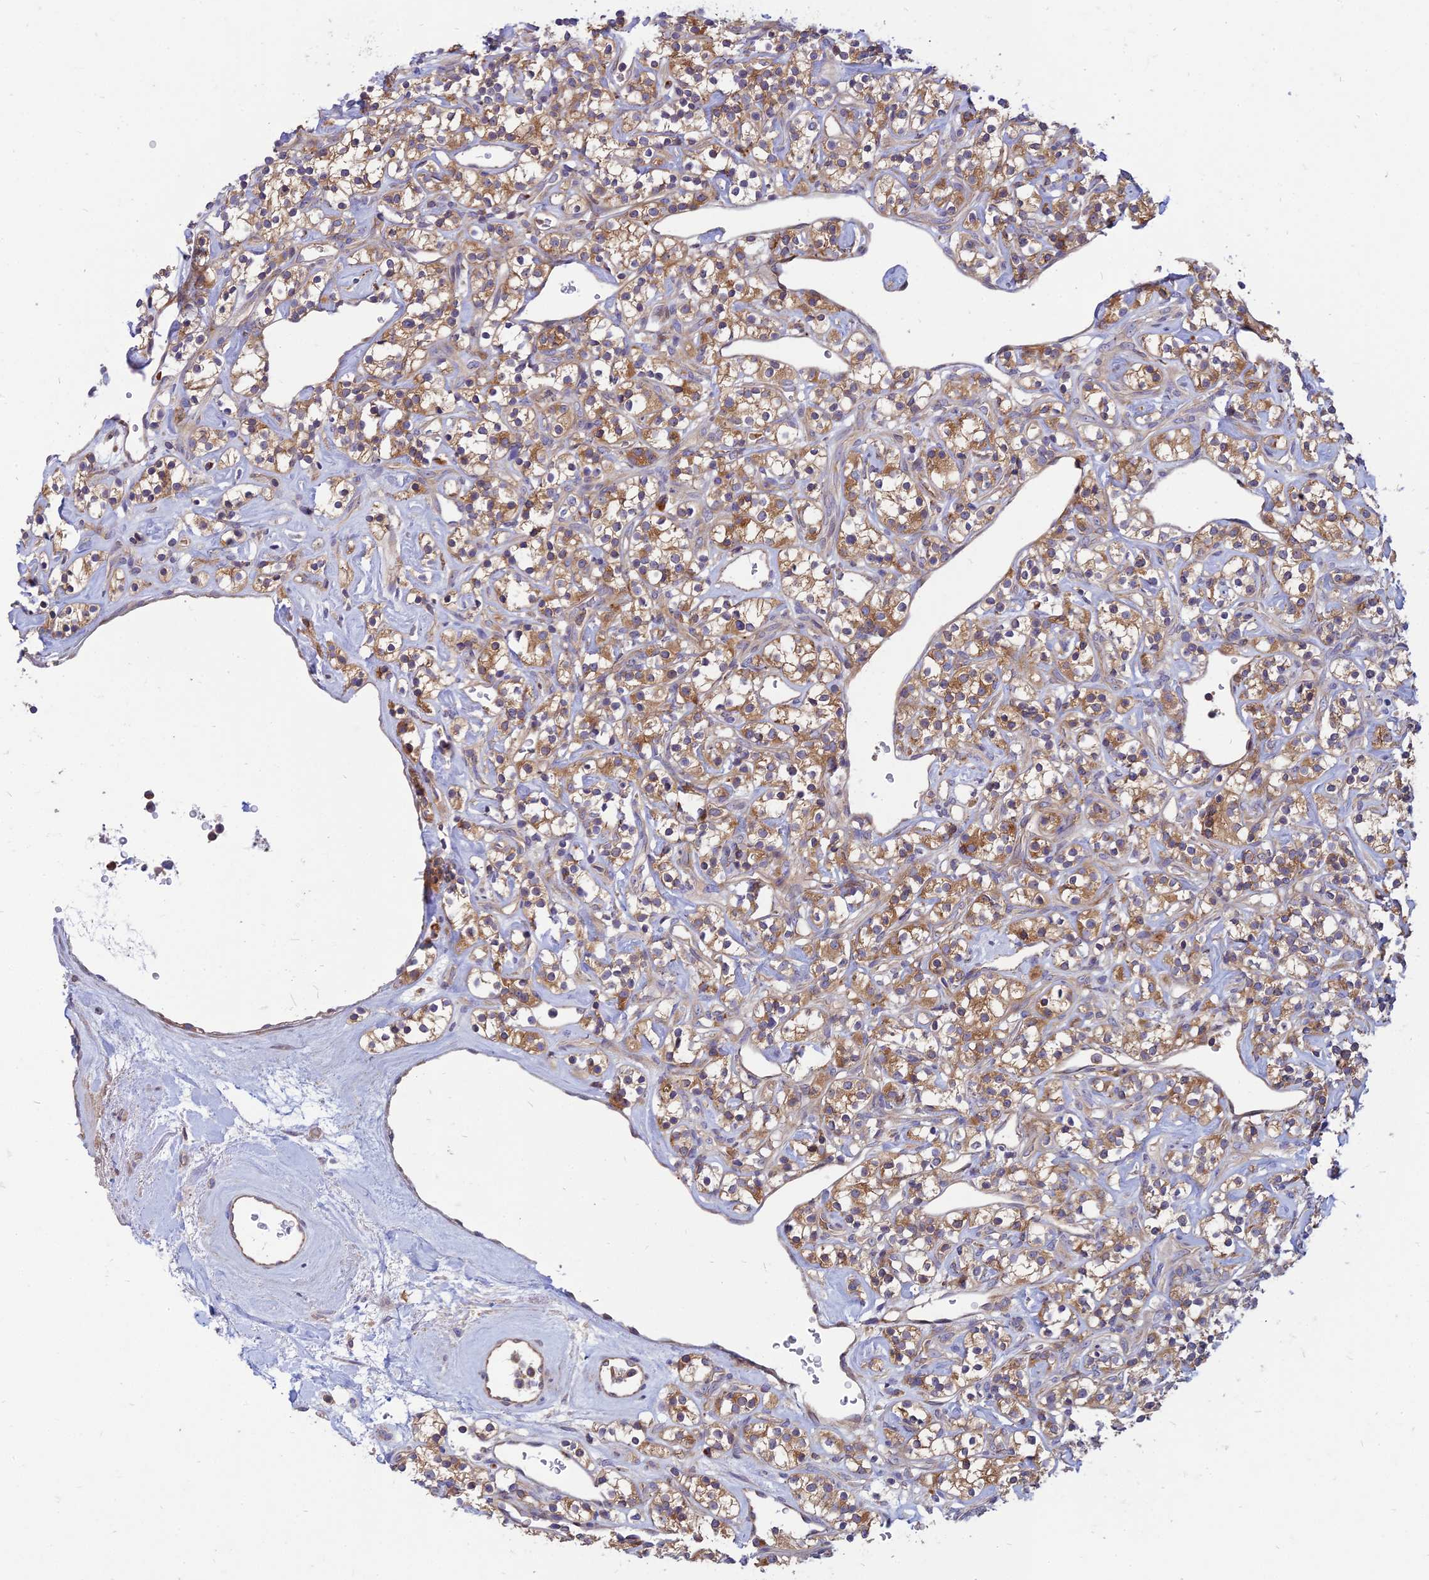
{"staining": {"intensity": "moderate", "quantity": ">75%", "location": "cytoplasmic/membranous"}, "tissue": "renal cancer", "cell_type": "Tumor cells", "image_type": "cancer", "snomed": [{"axis": "morphology", "description": "Adenocarcinoma, NOS"}, {"axis": "topography", "description": "Kidney"}], "caption": "Immunohistochemistry staining of renal adenocarcinoma, which demonstrates medium levels of moderate cytoplasmic/membranous expression in about >75% of tumor cells indicating moderate cytoplasmic/membranous protein positivity. The staining was performed using DAB (brown) for protein detection and nuclei were counterstained in hematoxylin (blue).", "gene": "PHKA2", "patient": {"sex": "male", "age": 77}}